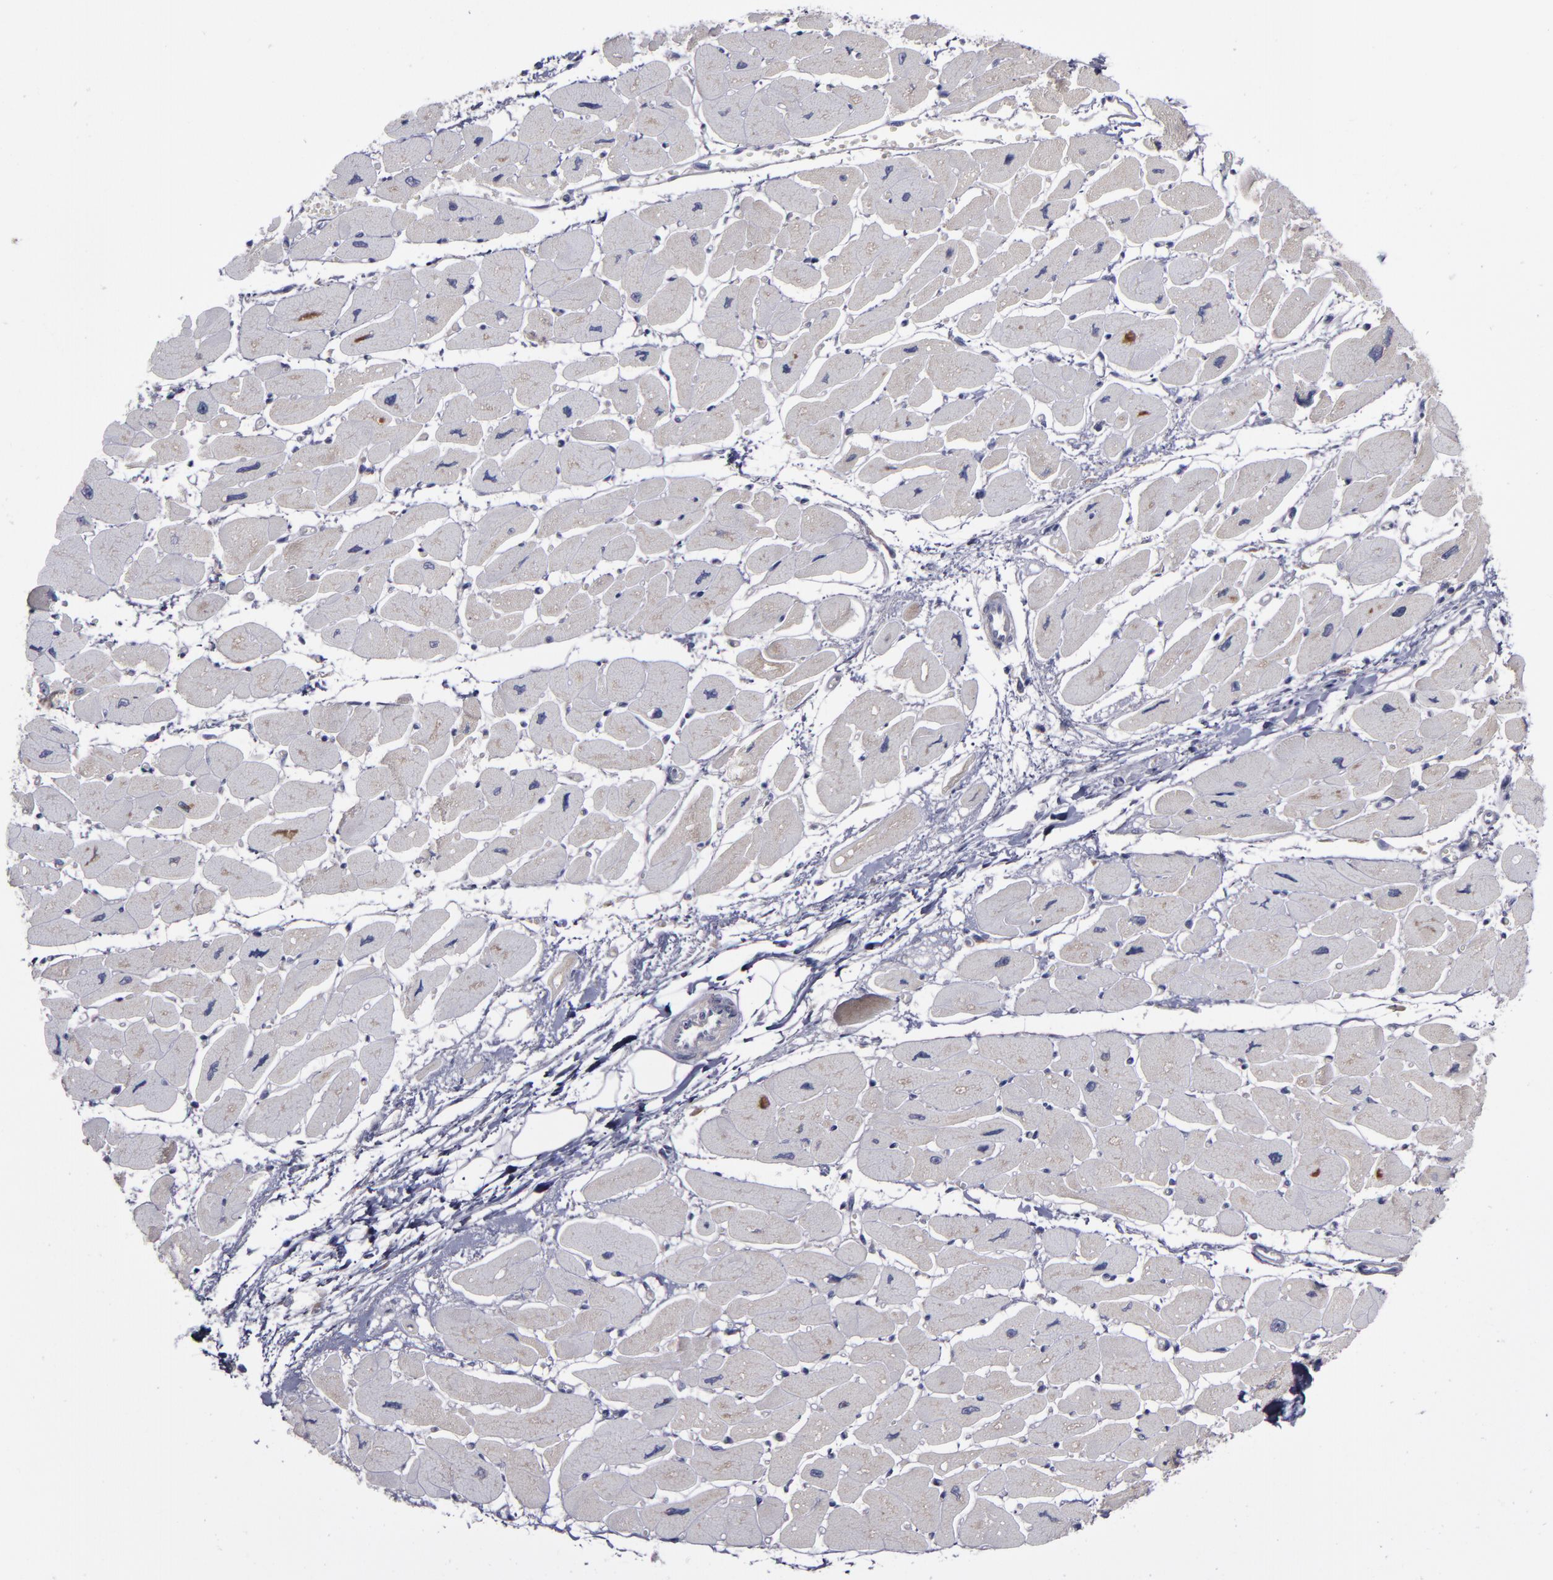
{"staining": {"intensity": "moderate", "quantity": "25%-75%", "location": "cytoplasmic/membranous"}, "tissue": "heart muscle", "cell_type": "Cardiomyocytes", "image_type": "normal", "snomed": [{"axis": "morphology", "description": "Normal tissue, NOS"}, {"axis": "topography", "description": "Heart"}], "caption": "DAB (3,3'-diaminobenzidine) immunohistochemical staining of unremarkable heart muscle exhibits moderate cytoplasmic/membranous protein expression in approximately 25%-75% of cardiomyocytes.", "gene": "MMP11", "patient": {"sex": "female", "age": 54}}